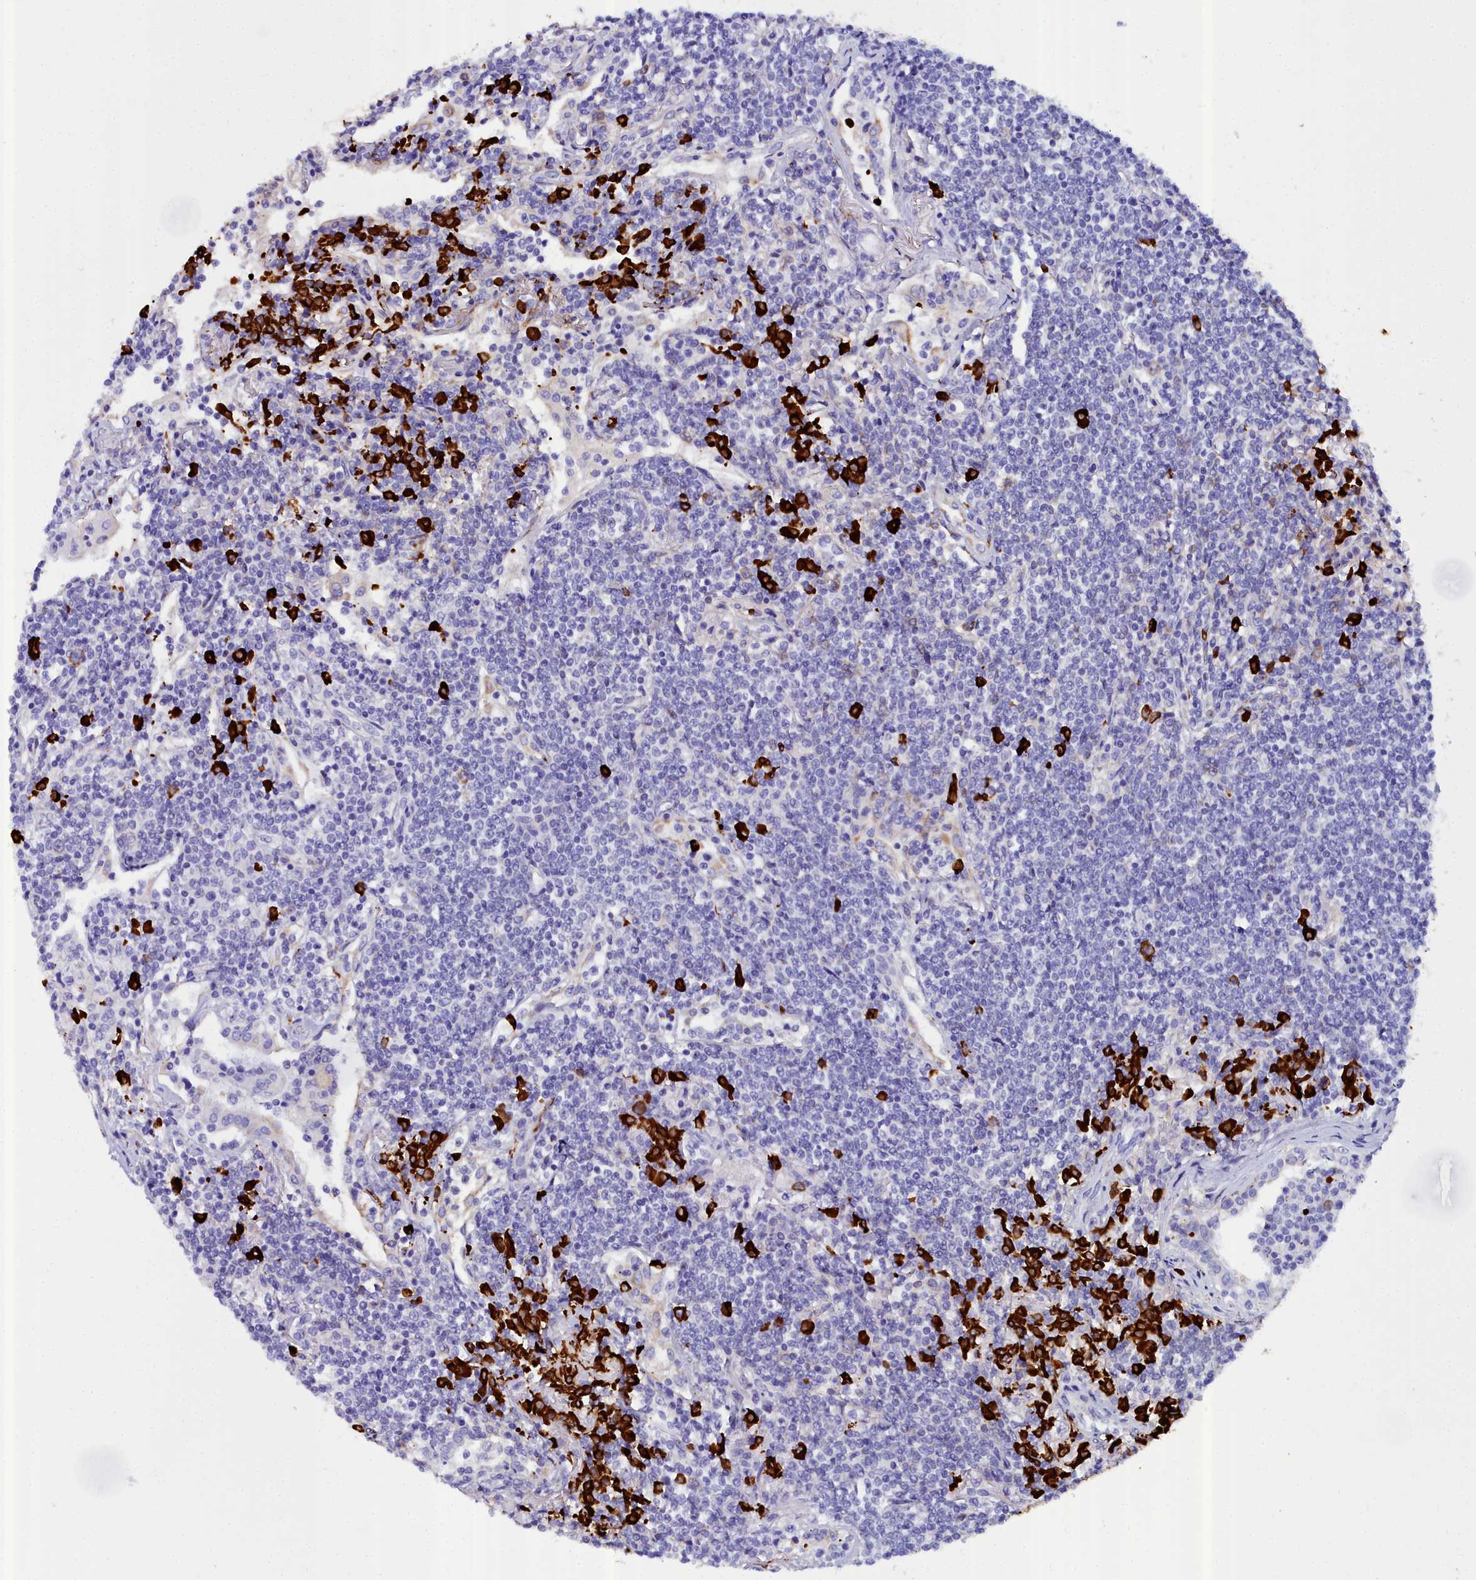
{"staining": {"intensity": "negative", "quantity": "none", "location": "none"}, "tissue": "lymphoma", "cell_type": "Tumor cells", "image_type": "cancer", "snomed": [{"axis": "morphology", "description": "Malignant lymphoma, non-Hodgkin's type, Low grade"}, {"axis": "topography", "description": "Lung"}], "caption": "High magnification brightfield microscopy of lymphoma stained with DAB (3,3'-diaminobenzidine) (brown) and counterstained with hematoxylin (blue): tumor cells show no significant staining. Nuclei are stained in blue.", "gene": "TXNDC5", "patient": {"sex": "female", "age": 71}}